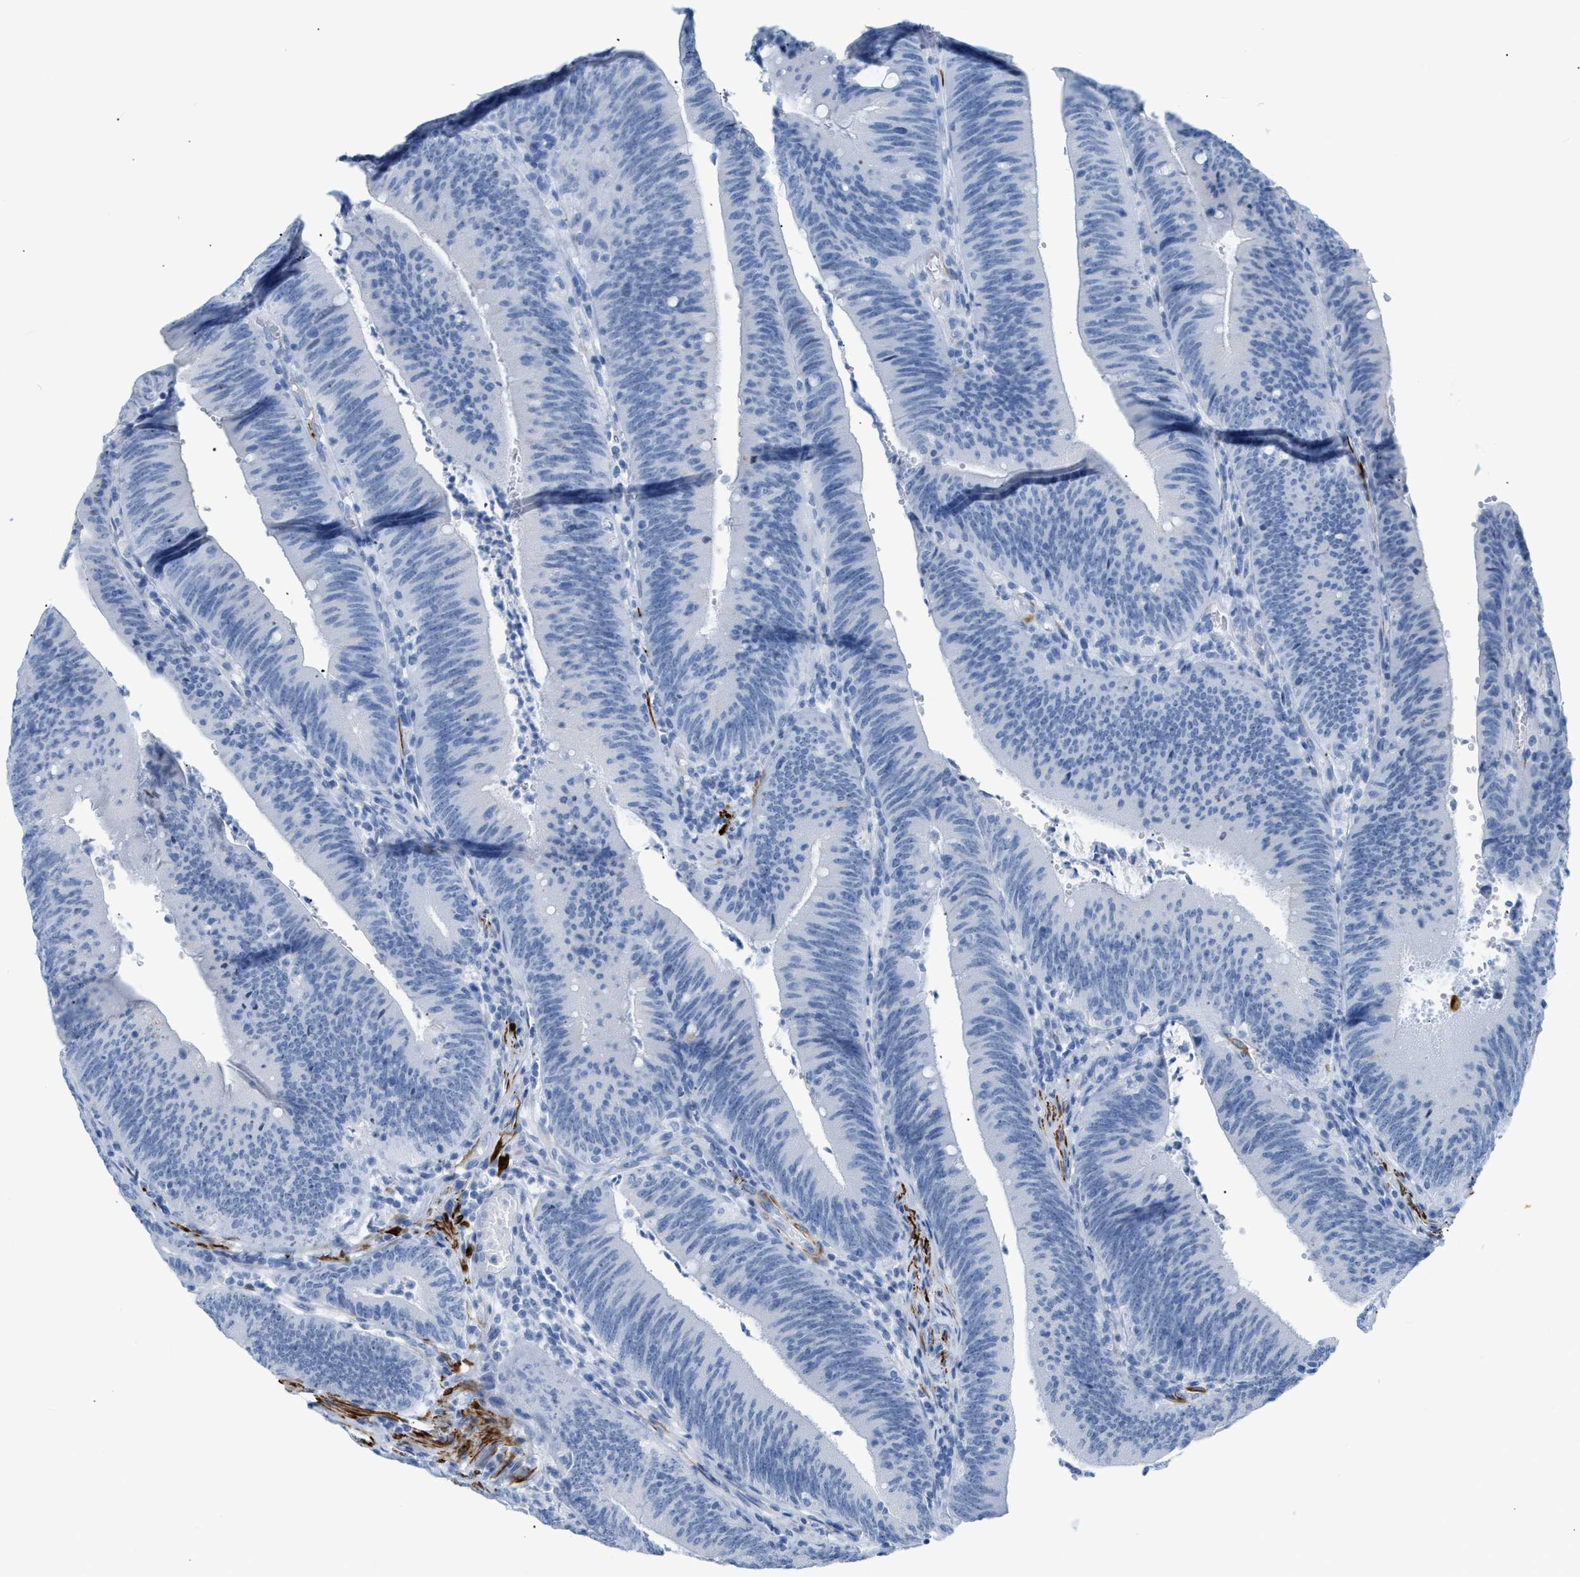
{"staining": {"intensity": "negative", "quantity": "none", "location": "none"}, "tissue": "colorectal cancer", "cell_type": "Tumor cells", "image_type": "cancer", "snomed": [{"axis": "morphology", "description": "Normal tissue, NOS"}, {"axis": "morphology", "description": "Adenocarcinoma, NOS"}, {"axis": "topography", "description": "Rectum"}], "caption": "Immunohistochemistry micrograph of neoplastic tissue: colorectal cancer (adenocarcinoma) stained with DAB shows no significant protein expression in tumor cells.", "gene": "DES", "patient": {"sex": "female", "age": 66}}